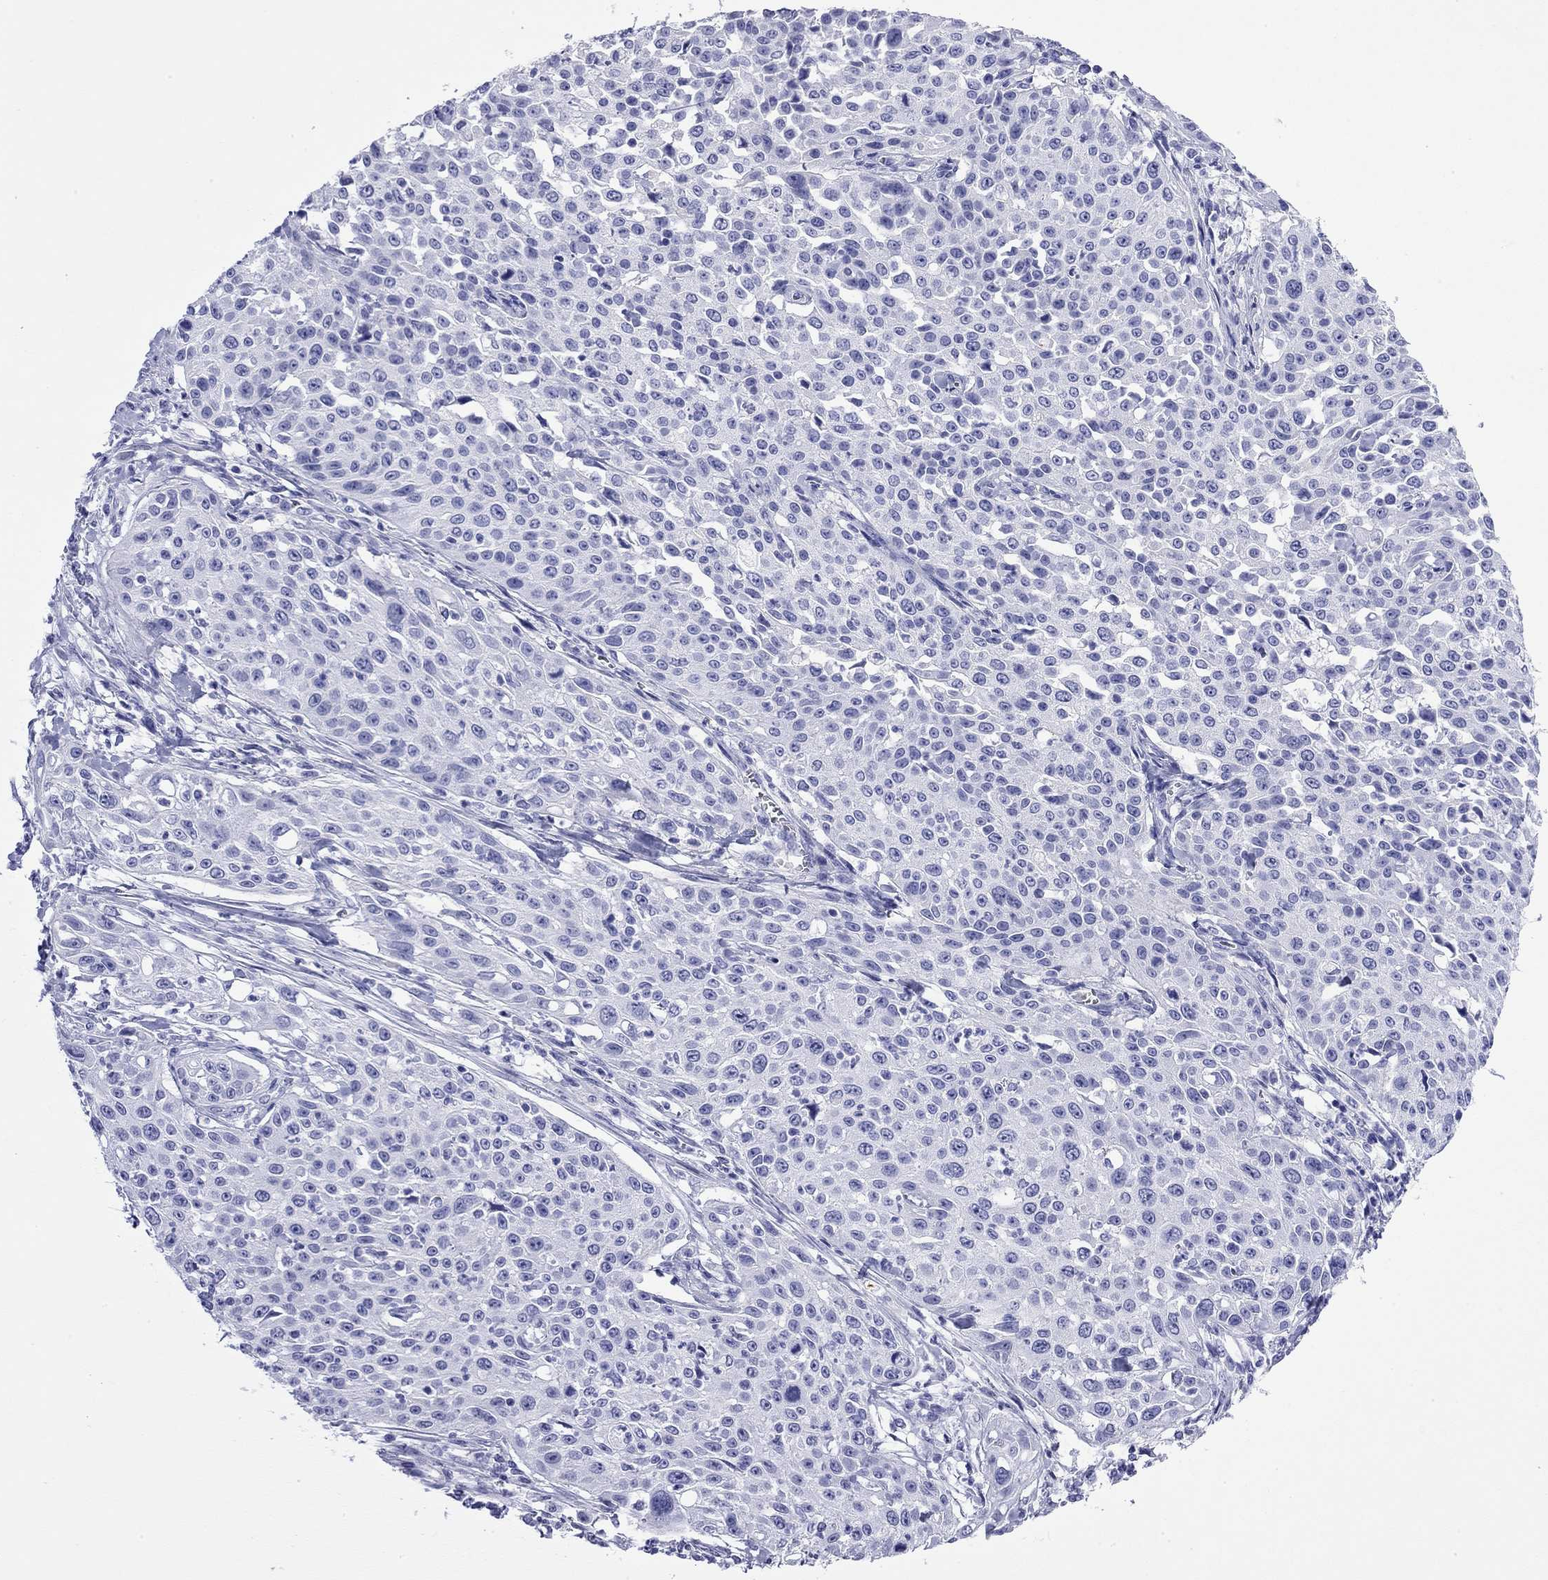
{"staining": {"intensity": "negative", "quantity": "none", "location": "none"}, "tissue": "cervical cancer", "cell_type": "Tumor cells", "image_type": "cancer", "snomed": [{"axis": "morphology", "description": "Squamous cell carcinoma, NOS"}, {"axis": "topography", "description": "Cervix"}], "caption": "Tumor cells show no significant positivity in squamous cell carcinoma (cervical).", "gene": "FIGLA", "patient": {"sex": "female", "age": 26}}